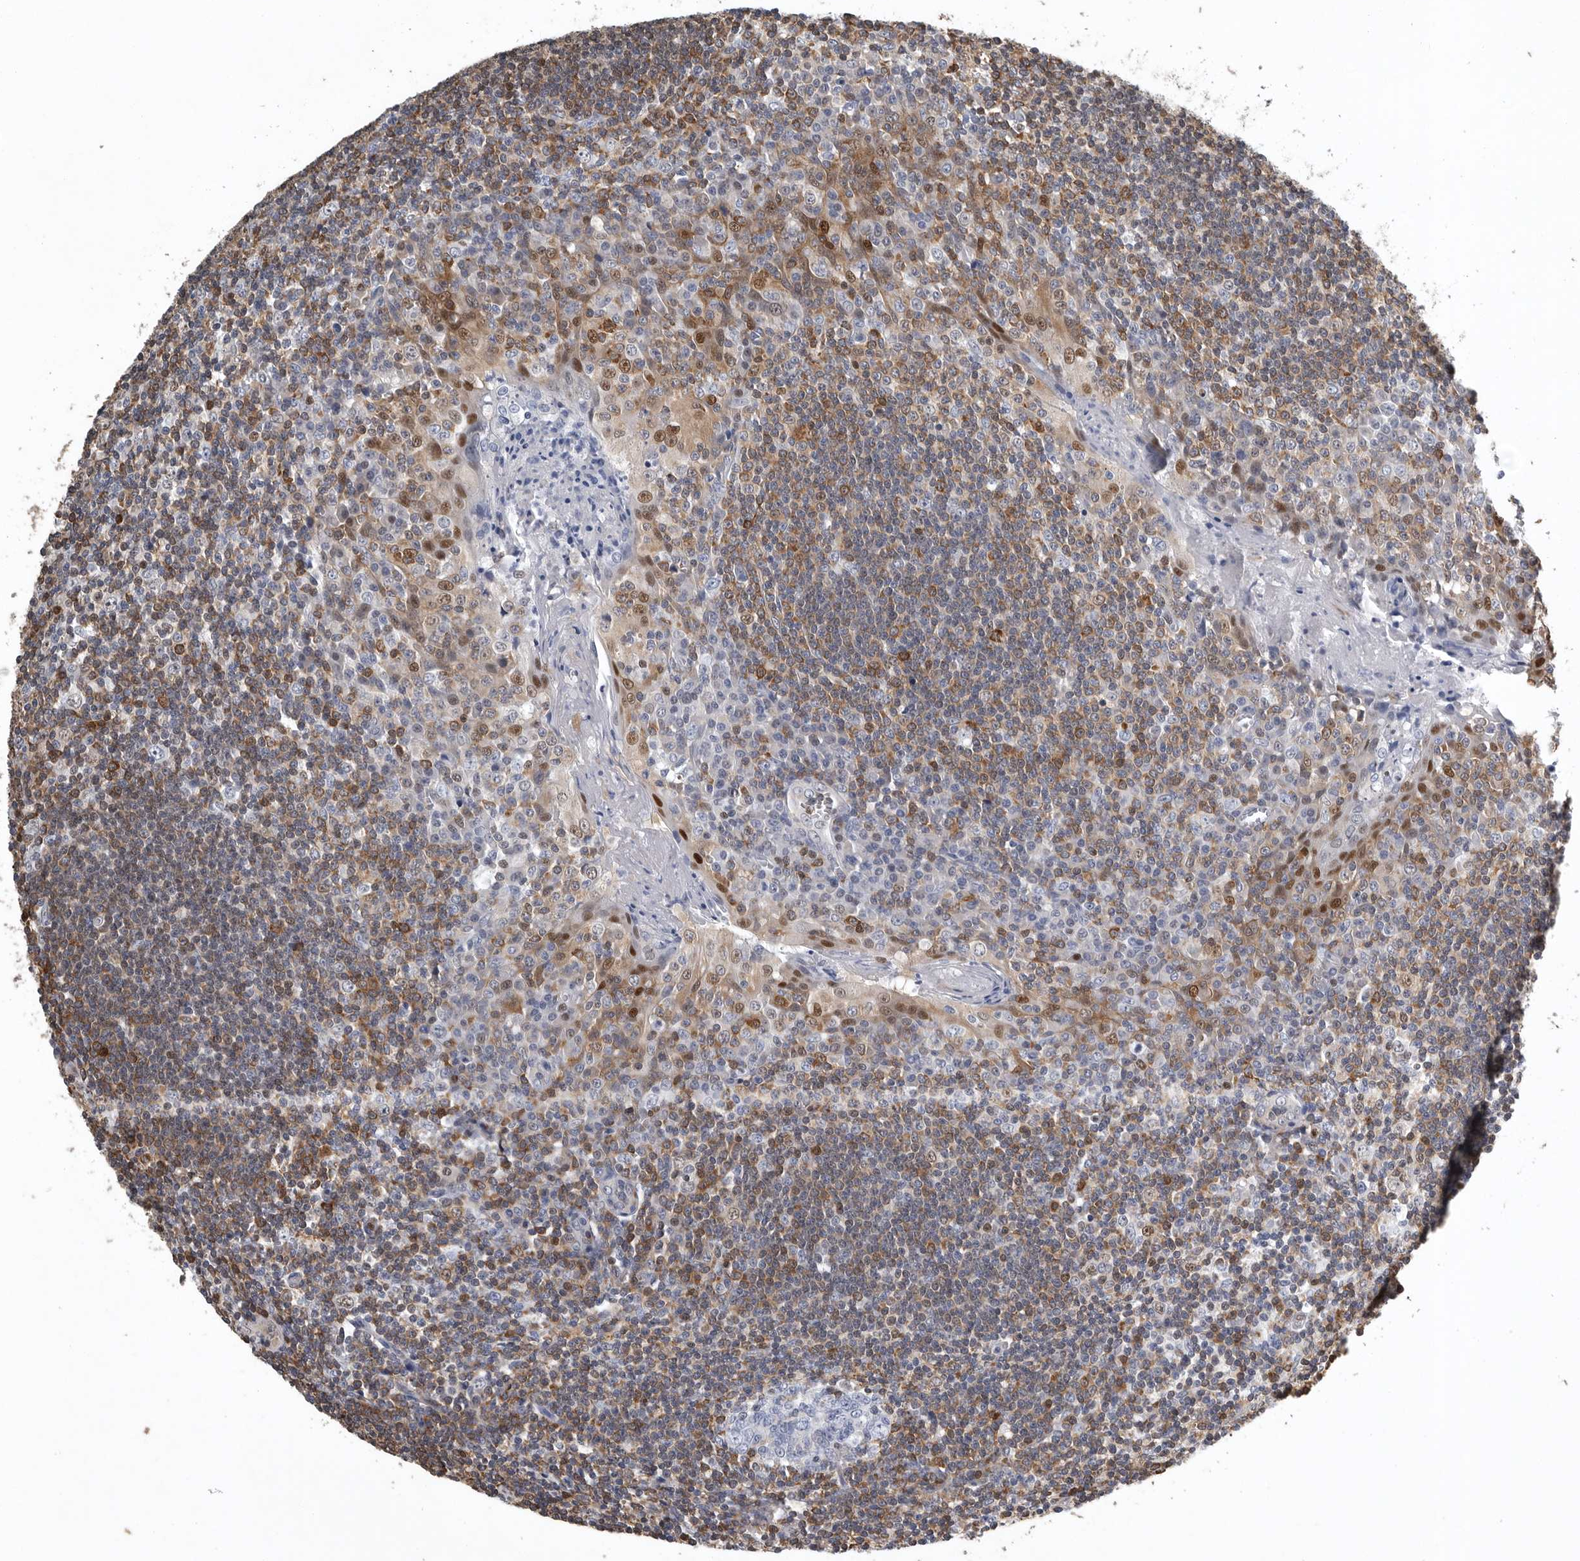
{"staining": {"intensity": "negative", "quantity": "none", "location": "none"}, "tissue": "tonsil", "cell_type": "Germinal center cells", "image_type": "normal", "snomed": [{"axis": "morphology", "description": "Normal tissue, NOS"}, {"axis": "topography", "description": "Tonsil"}], "caption": "Immunohistochemical staining of benign human tonsil exhibits no significant staining in germinal center cells.", "gene": "PDCD4", "patient": {"sex": "male", "age": 27}}